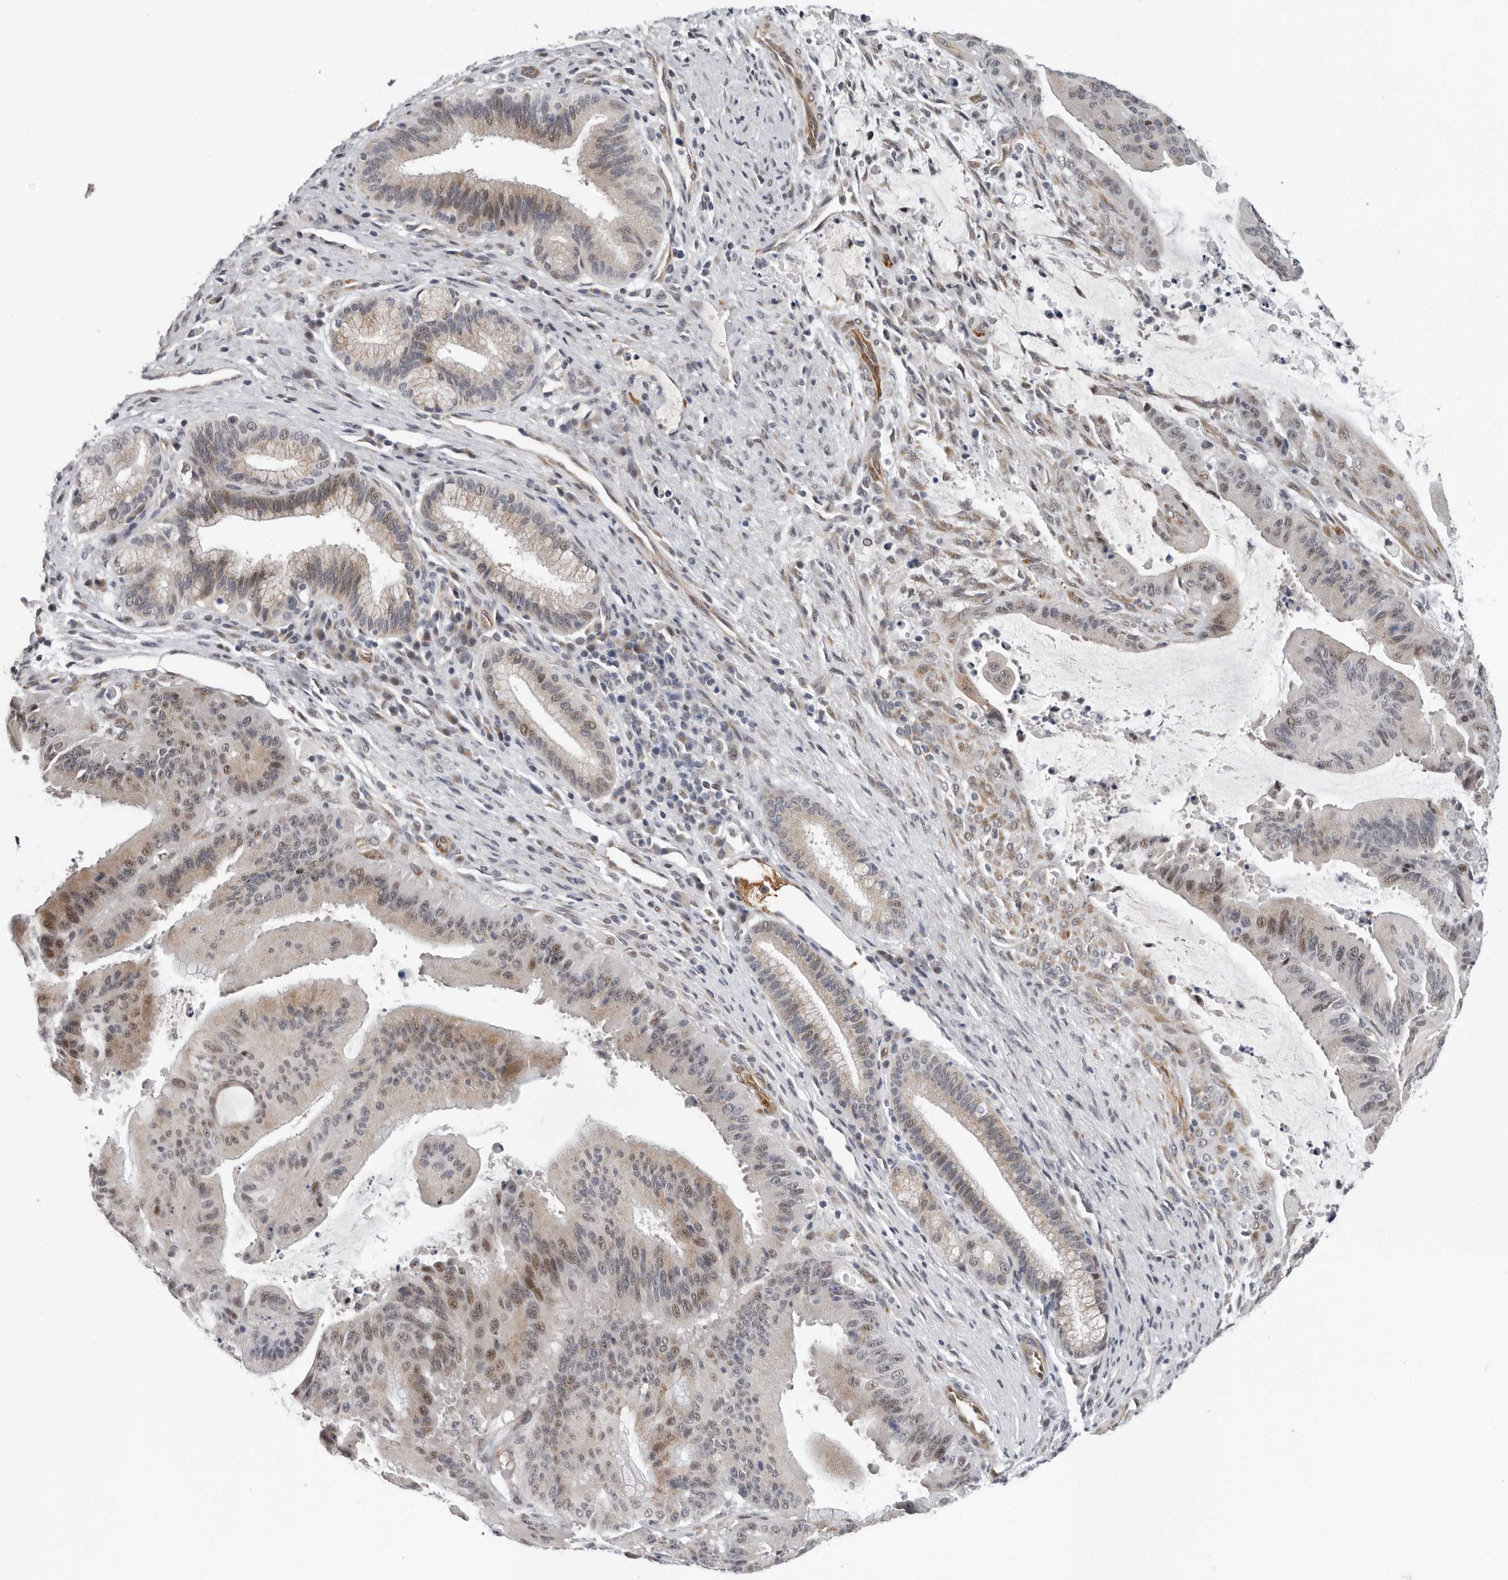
{"staining": {"intensity": "weak", "quantity": "25%-75%", "location": "cytoplasmic/membranous,nuclear"}, "tissue": "liver cancer", "cell_type": "Tumor cells", "image_type": "cancer", "snomed": [{"axis": "morphology", "description": "Normal tissue, NOS"}, {"axis": "morphology", "description": "Cholangiocarcinoma"}, {"axis": "topography", "description": "Liver"}, {"axis": "topography", "description": "Peripheral nerve tissue"}], "caption": "Tumor cells exhibit weak cytoplasmic/membranous and nuclear staining in approximately 25%-75% of cells in liver cancer.", "gene": "RALGPS2", "patient": {"sex": "female", "age": 73}}